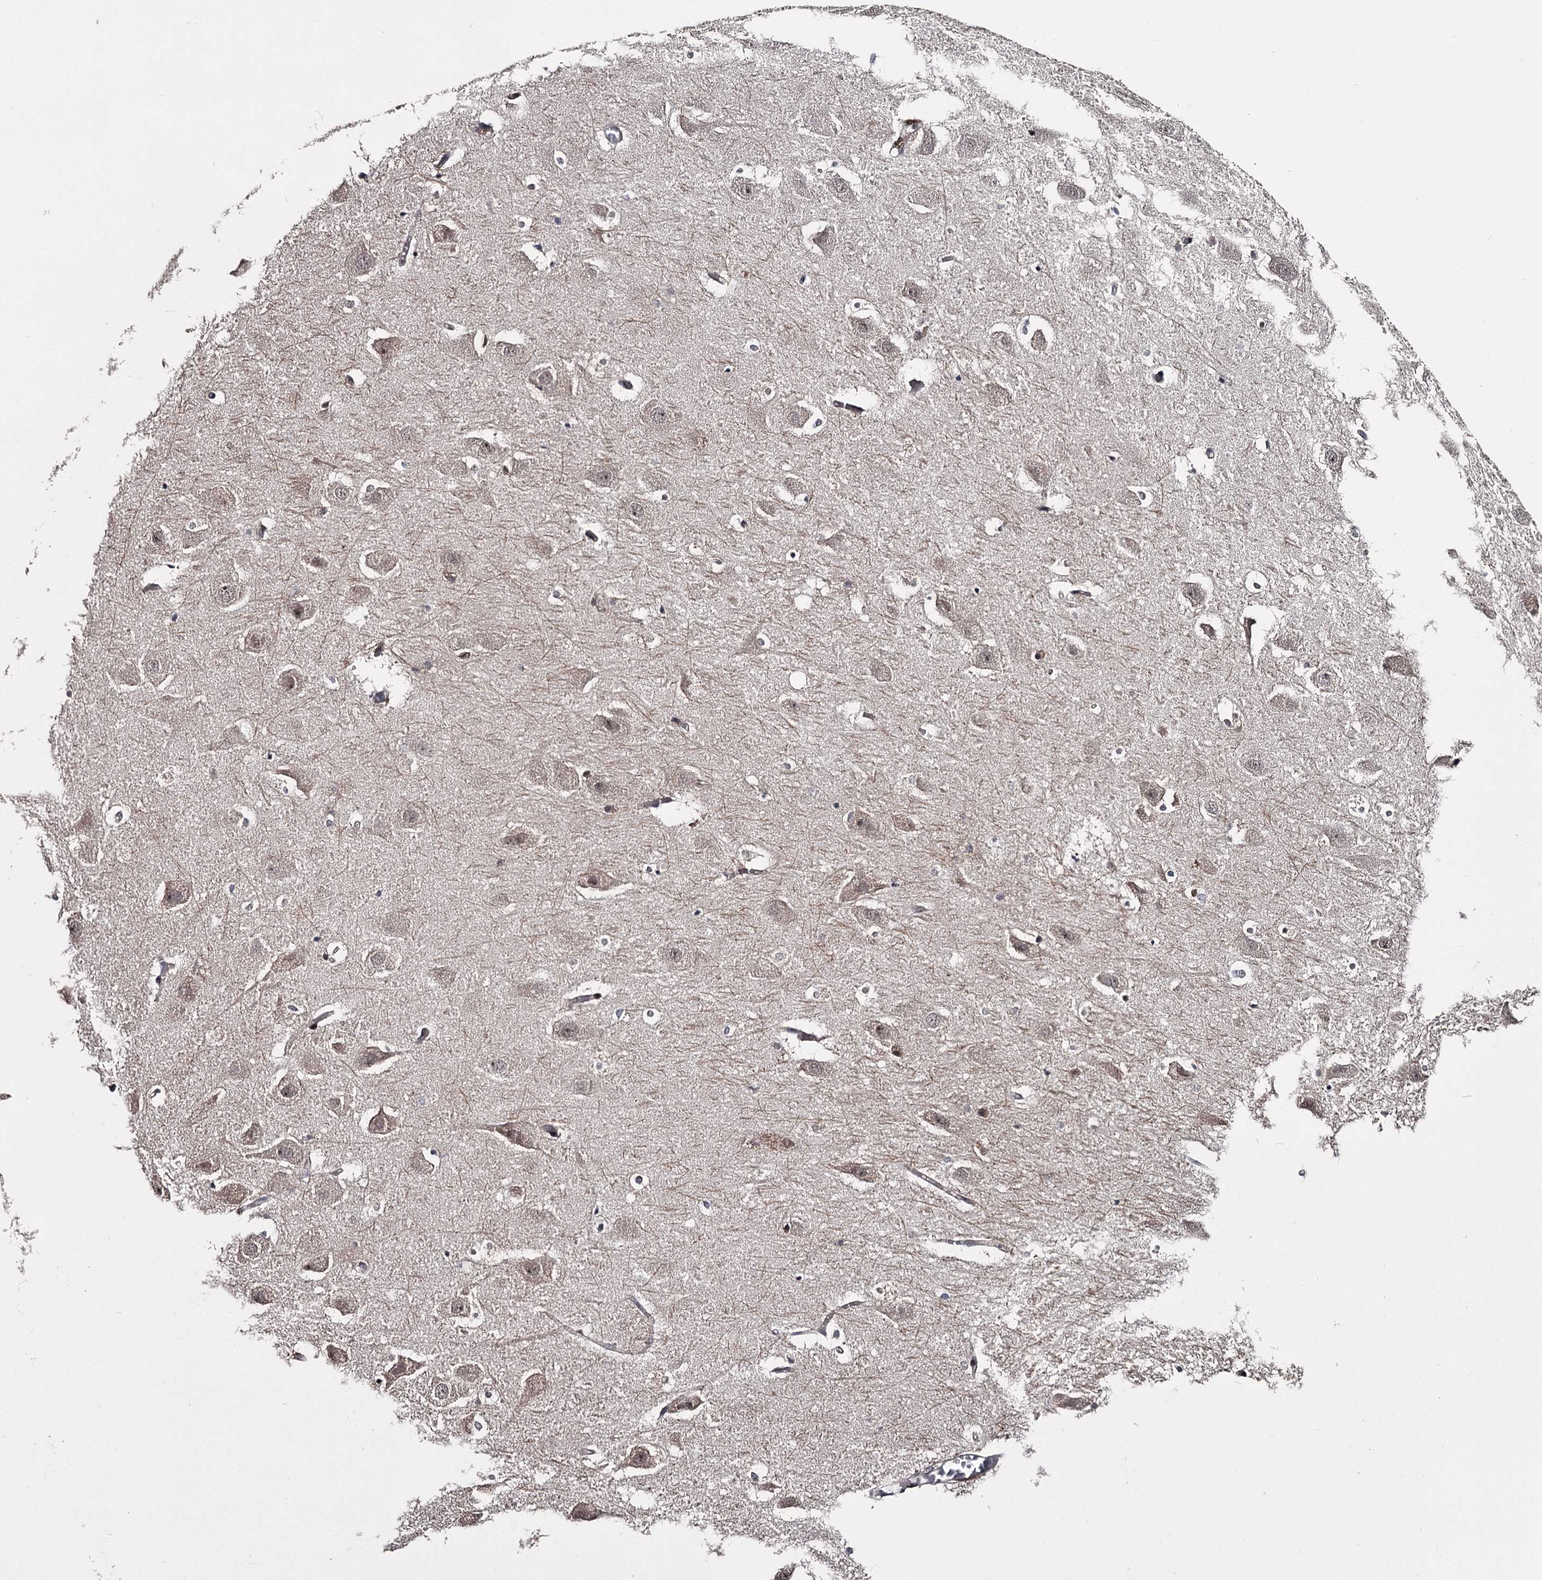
{"staining": {"intensity": "negative", "quantity": "none", "location": "none"}, "tissue": "hippocampus", "cell_type": "Glial cells", "image_type": "normal", "snomed": [{"axis": "morphology", "description": "Normal tissue, NOS"}, {"axis": "topography", "description": "Hippocampus"}], "caption": "Immunohistochemistry (IHC) micrograph of benign hippocampus stained for a protein (brown), which exhibits no positivity in glial cells.", "gene": "CDC42EP2", "patient": {"sex": "female", "age": 52}}